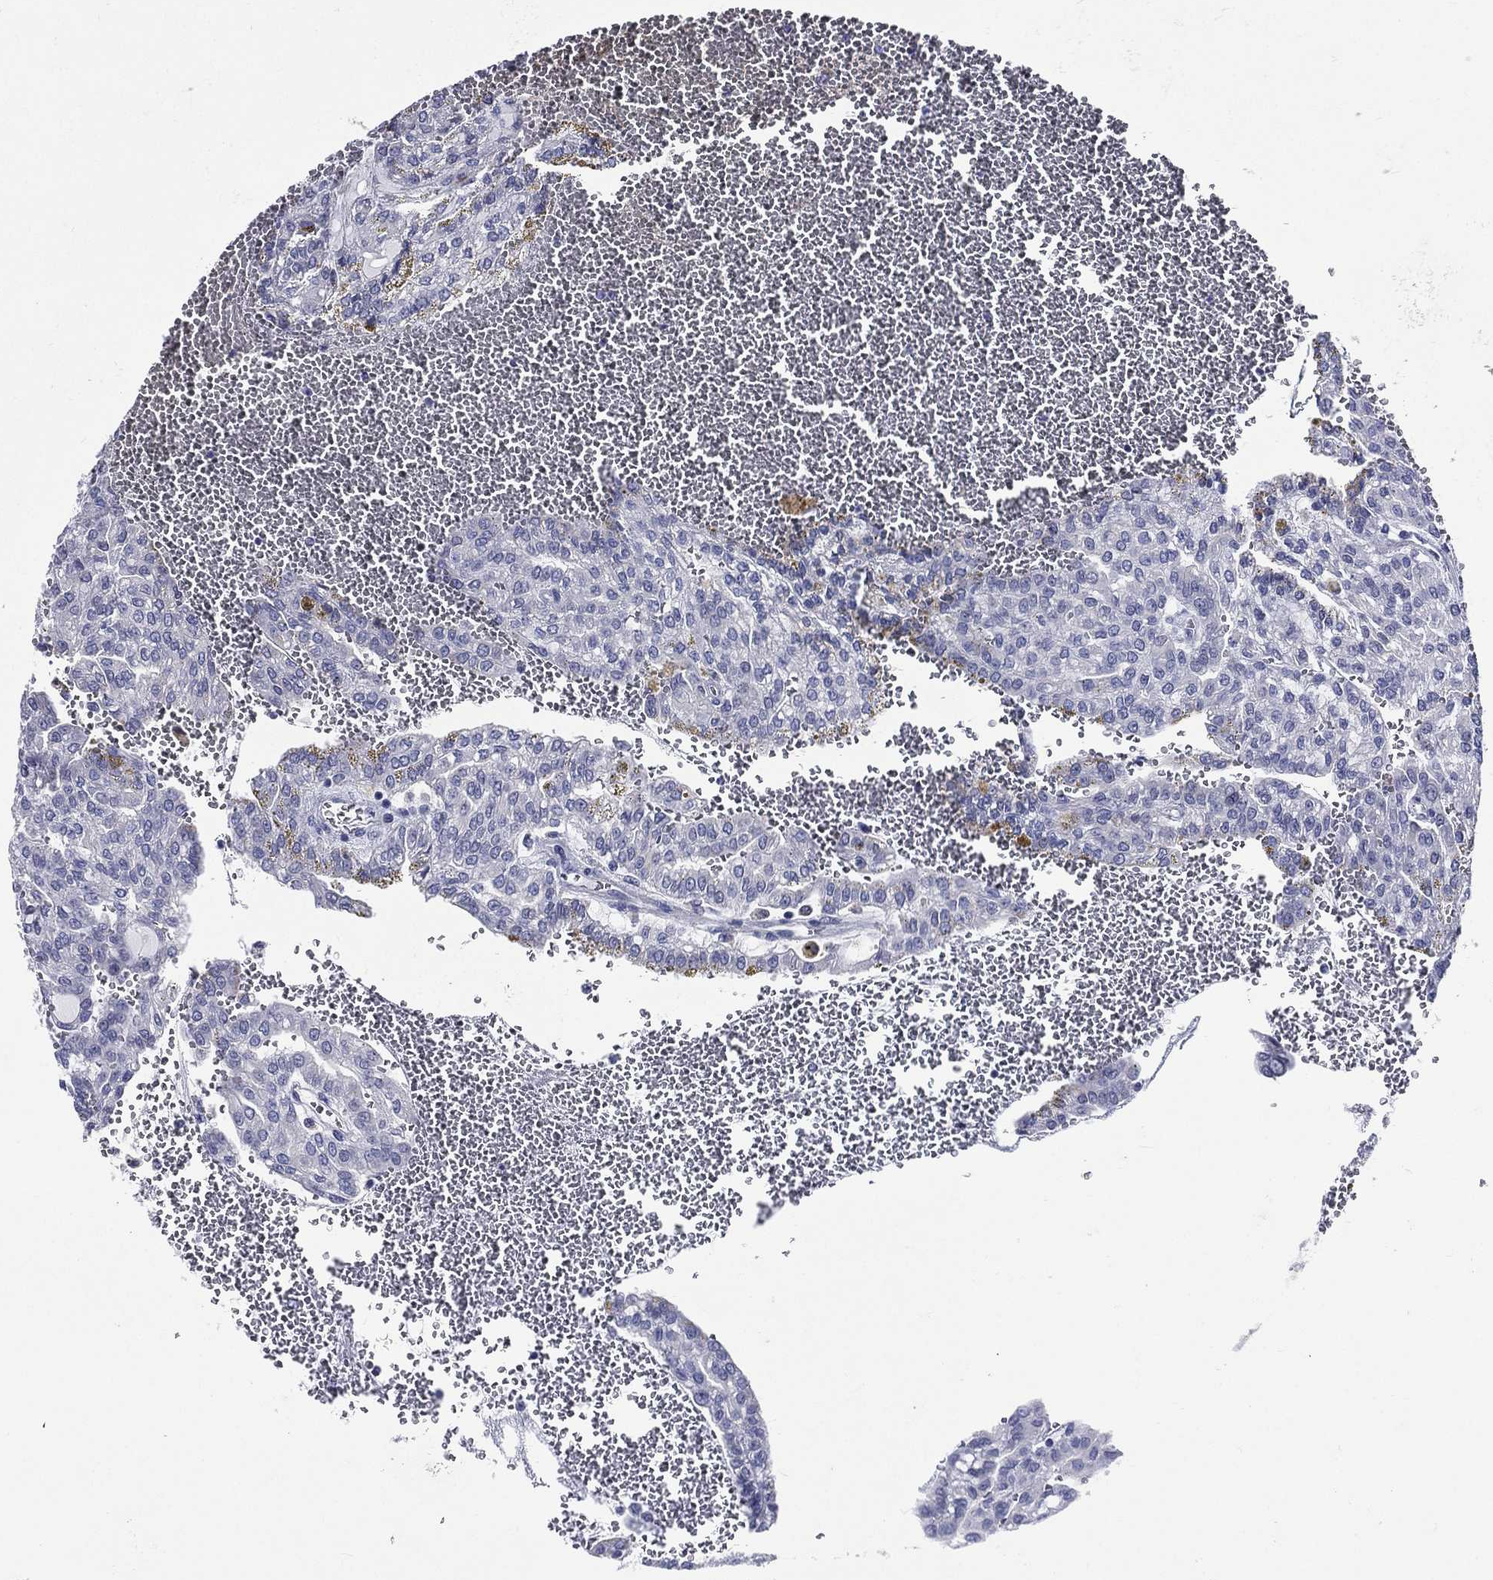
{"staining": {"intensity": "negative", "quantity": "none", "location": "none"}, "tissue": "renal cancer", "cell_type": "Tumor cells", "image_type": "cancer", "snomed": [{"axis": "morphology", "description": "Adenocarcinoma, NOS"}, {"axis": "topography", "description": "Kidney"}], "caption": "Immunohistochemistry photomicrograph of human renal adenocarcinoma stained for a protein (brown), which exhibits no staining in tumor cells. (IHC, brightfield microscopy, high magnification).", "gene": "TGM1", "patient": {"sex": "male", "age": 63}}